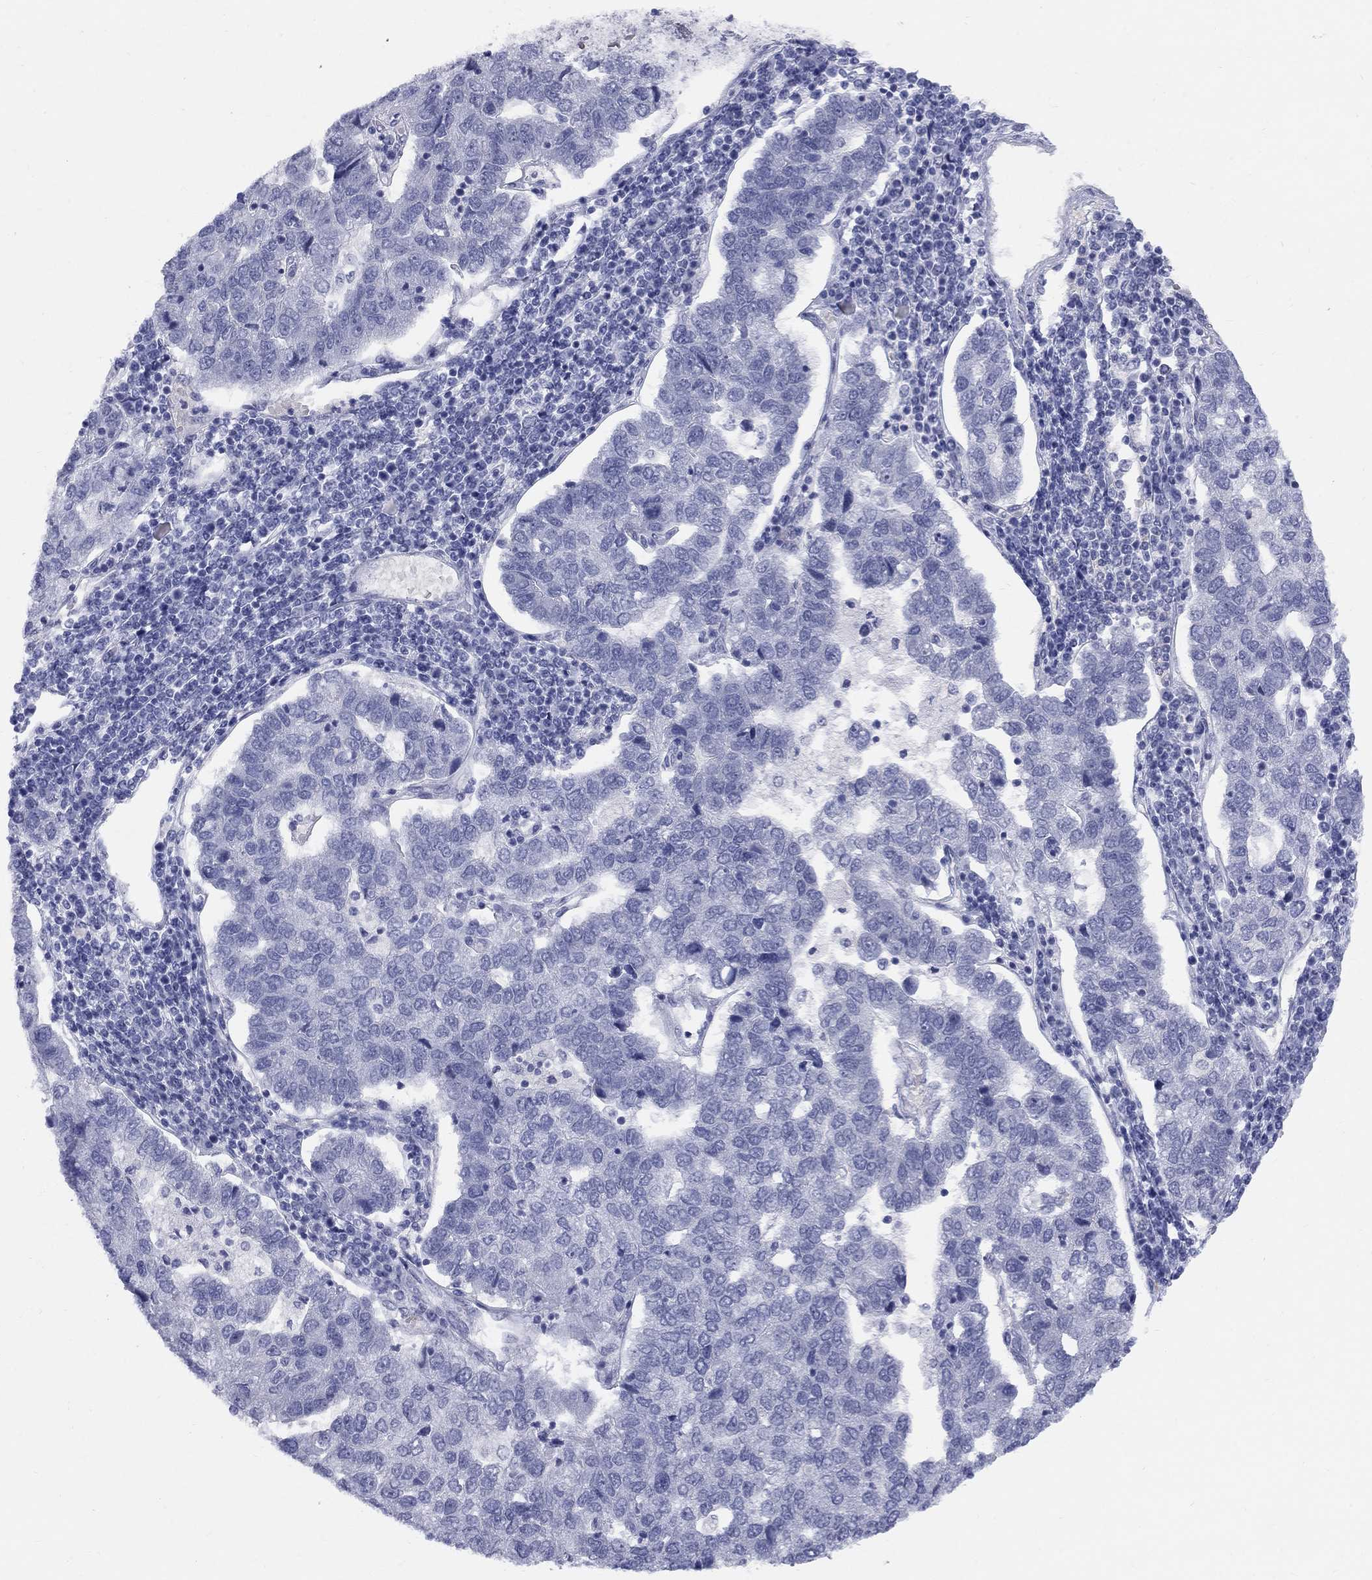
{"staining": {"intensity": "negative", "quantity": "none", "location": "none"}, "tissue": "pancreatic cancer", "cell_type": "Tumor cells", "image_type": "cancer", "snomed": [{"axis": "morphology", "description": "Adenocarcinoma, NOS"}, {"axis": "topography", "description": "Pancreas"}], "caption": "A high-resolution photomicrograph shows IHC staining of pancreatic cancer, which exhibits no significant expression in tumor cells.", "gene": "DMTN", "patient": {"sex": "female", "age": 61}}